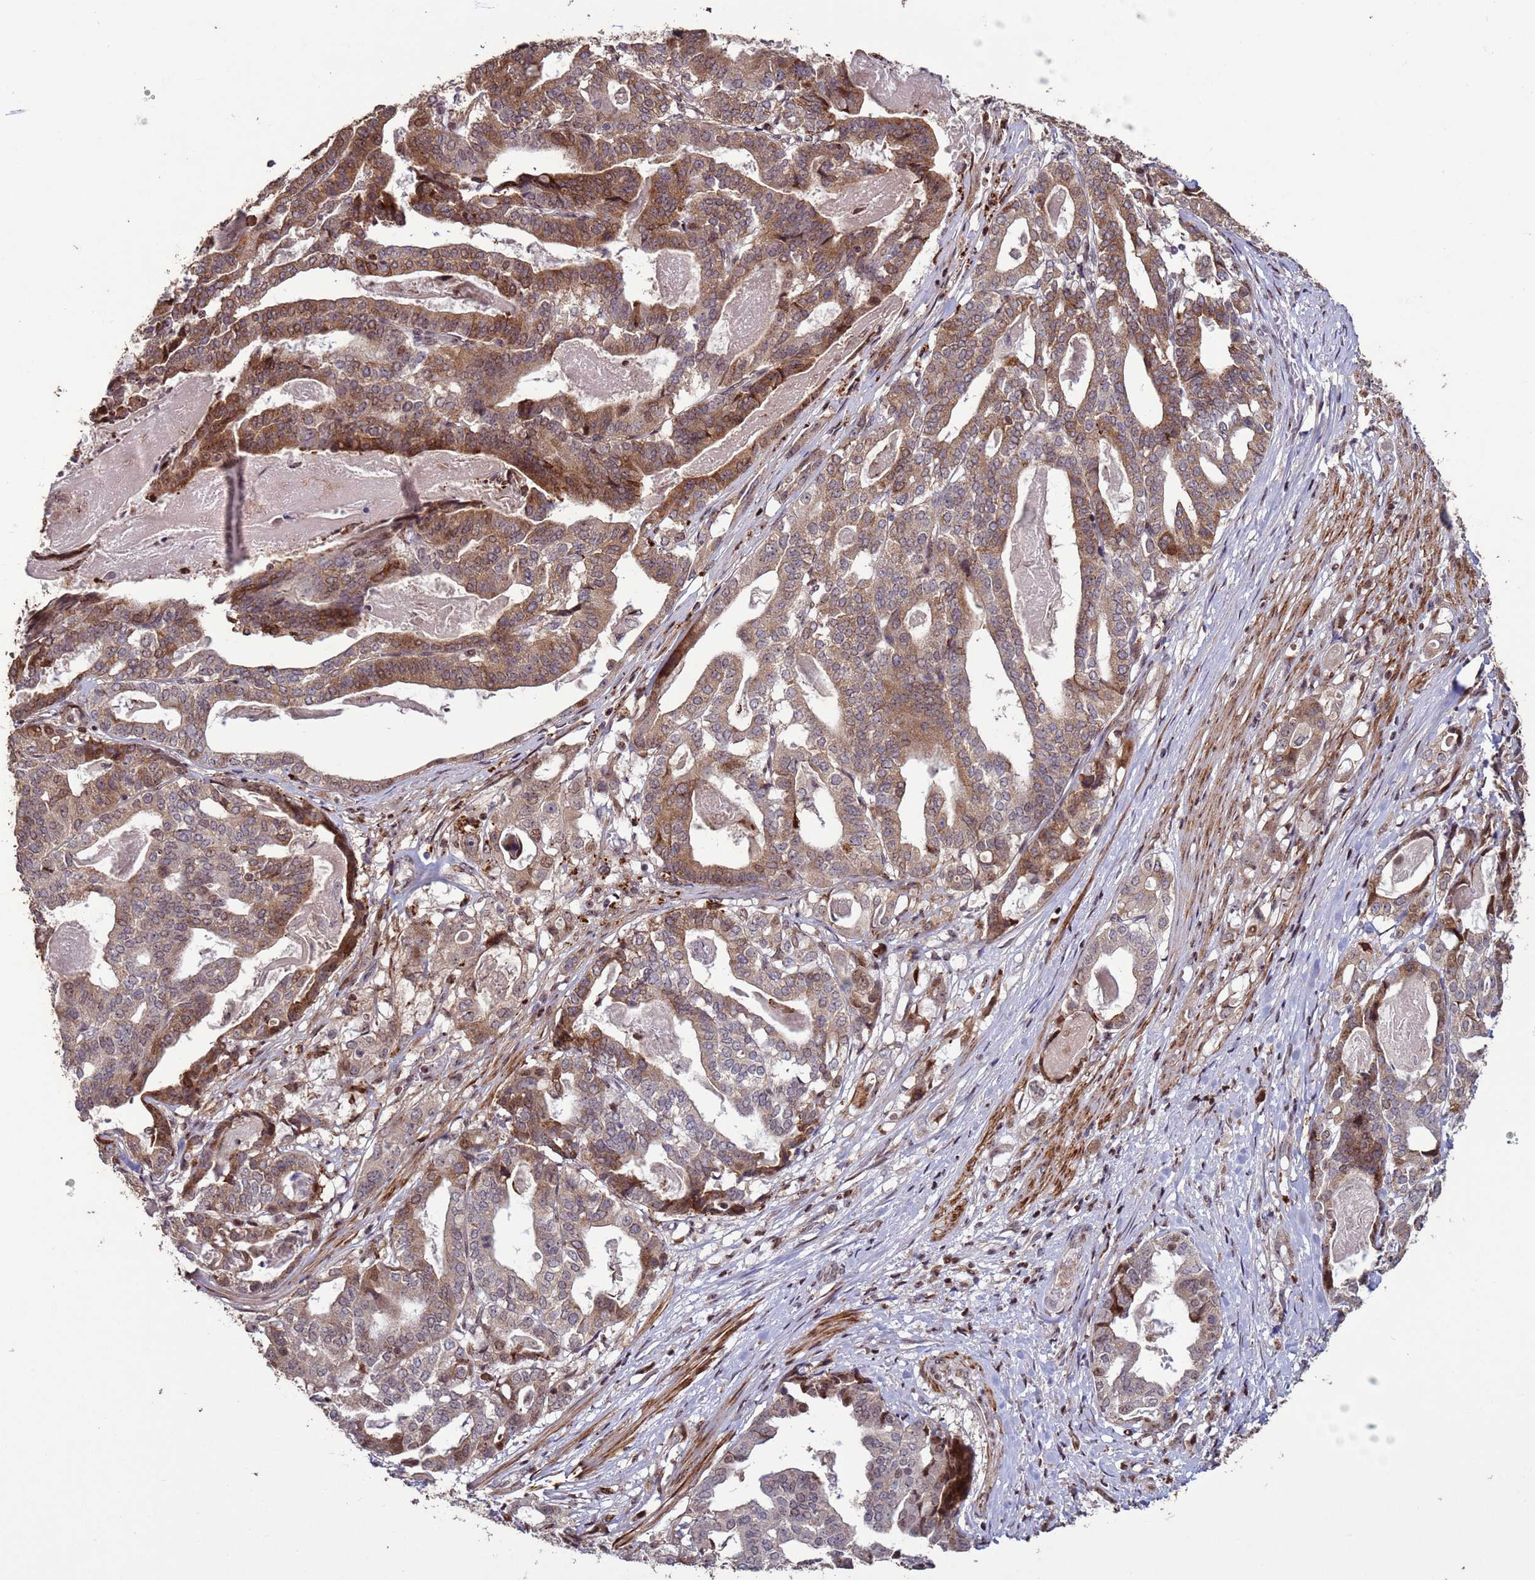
{"staining": {"intensity": "moderate", "quantity": ">75%", "location": "cytoplasmic/membranous"}, "tissue": "stomach cancer", "cell_type": "Tumor cells", "image_type": "cancer", "snomed": [{"axis": "morphology", "description": "Adenocarcinoma, NOS"}, {"axis": "topography", "description": "Stomach"}], "caption": "There is medium levels of moderate cytoplasmic/membranous positivity in tumor cells of adenocarcinoma (stomach), as demonstrated by immunohistochemical staining (brown color).", "gene": "HGH1", "patient": {"sex": "male", "age": 48}}